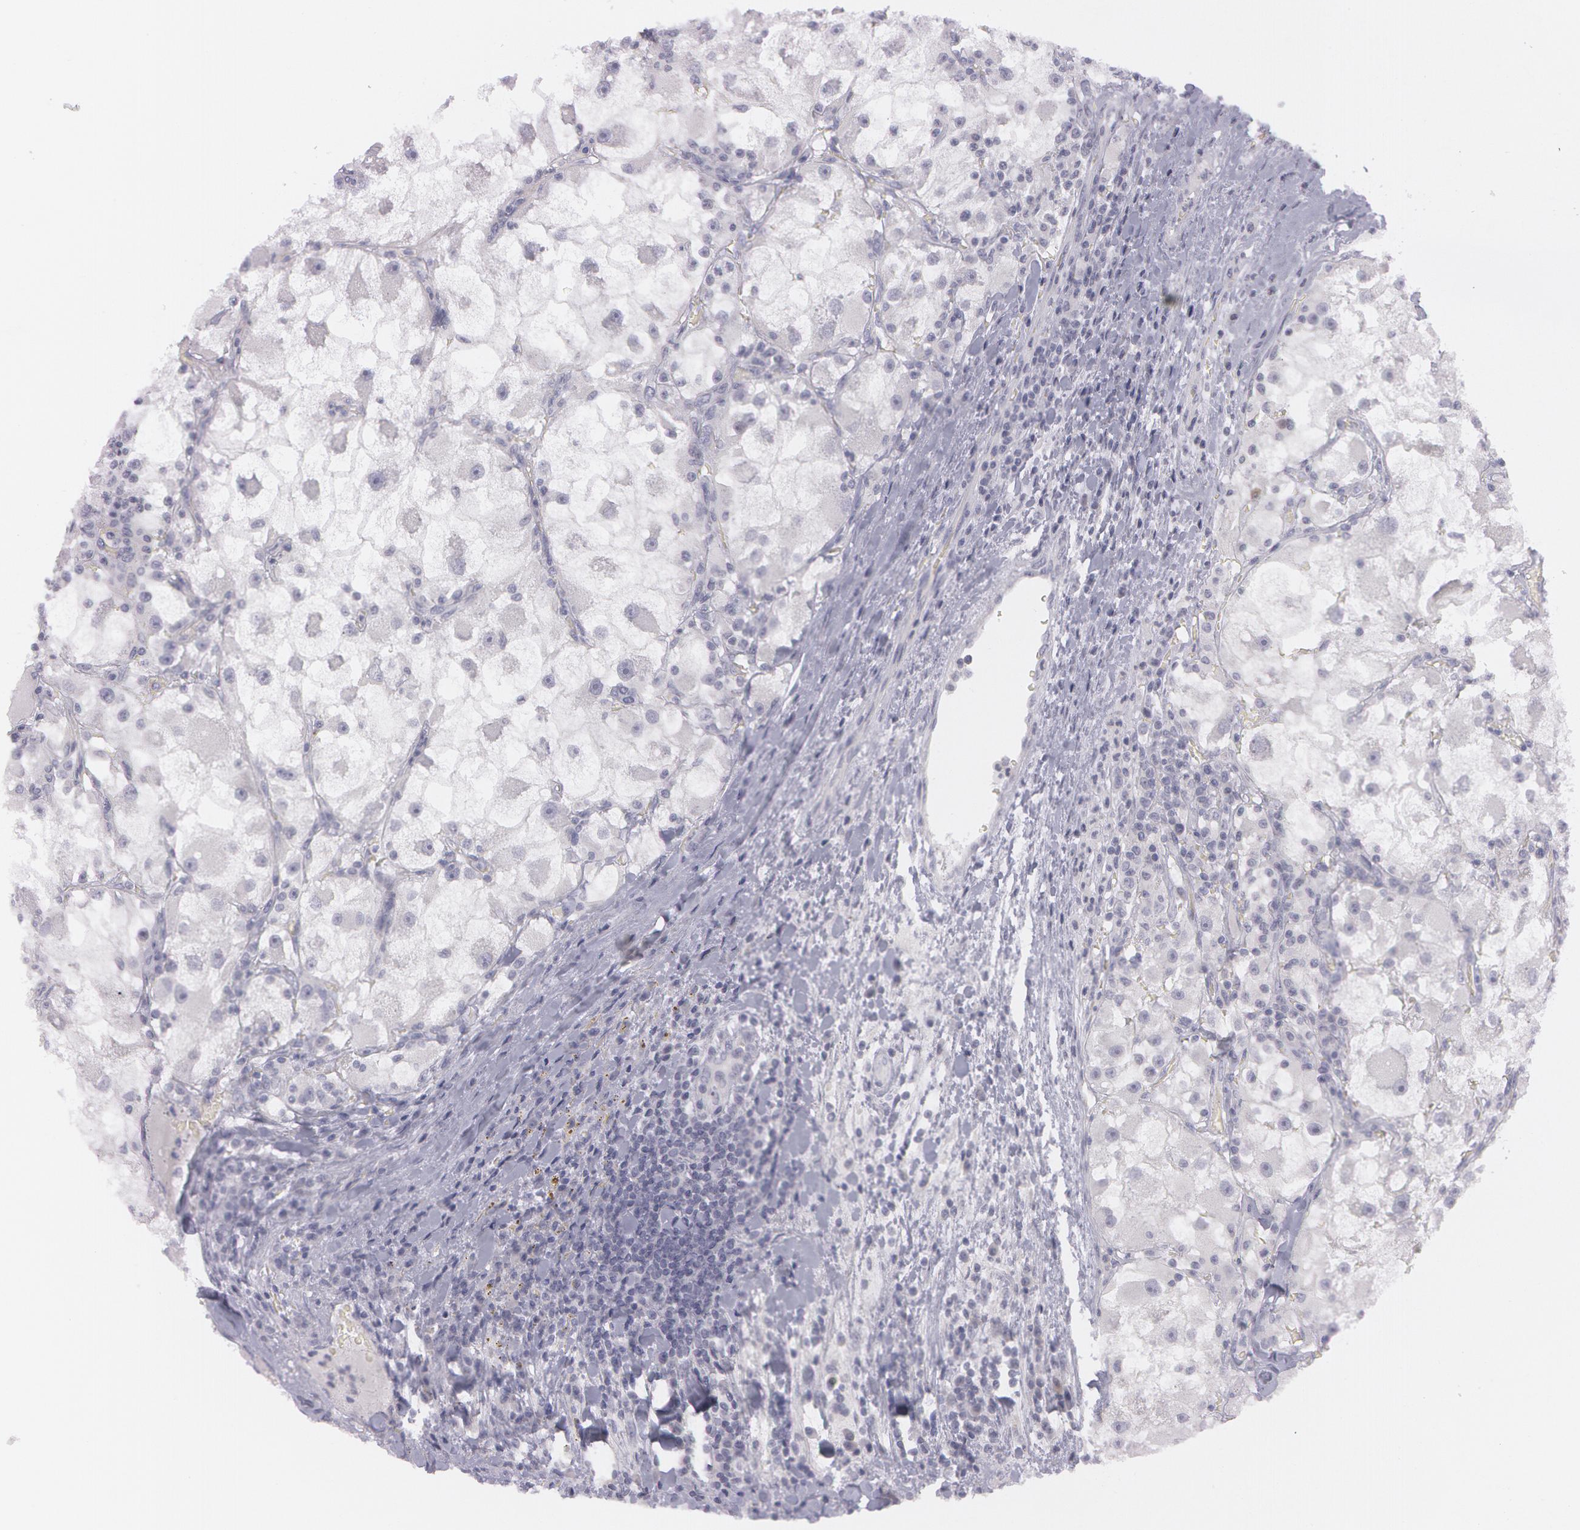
{"staining": {"intensity": "negative", "quantity": "none", "location": "none"}, "tissue": "renal cancer", "cell_type": "Tumor cells", "image_type": "cancer", "snomed": [{"axis": "morphology", "description": "Adenocarcinoma, NOS"}, {"axis": "topography", "description": "Kidney"}], "caption": "An immunohistochemistry (IHC) micrograph of renal cancer (adenocarcinoma) is shown. There is no staining in tumor cells of renal cancer (adenocarcinoma).", "gene": "IL1RN", "patient": {"sex": "female", "age": 73}}